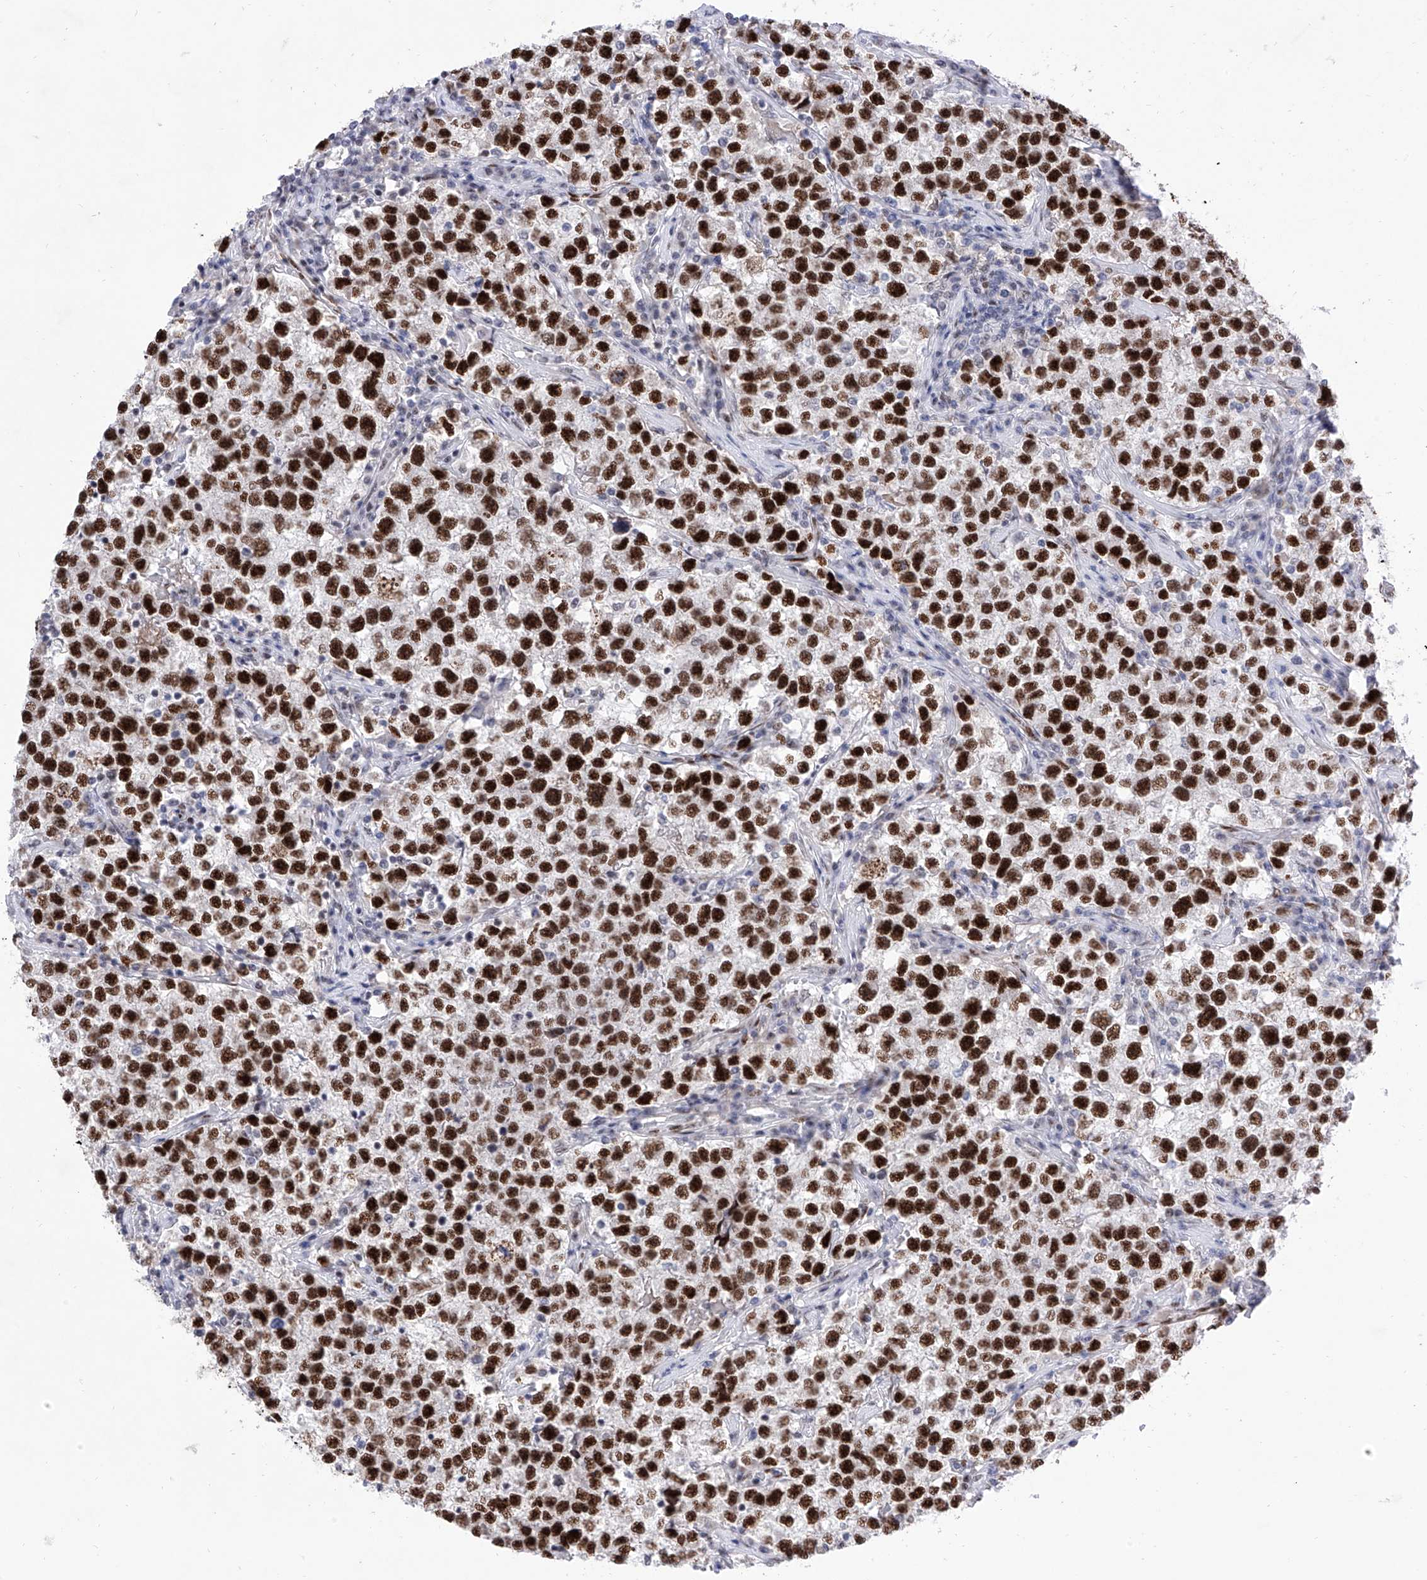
{"staining": {"intensity": "strong", "quantity": ">75%", "location": "nuclear"}, "tissue": "testis cancer", "cell_type": "Tumor cells", "image_type": "cancer", "snomed": [{"axis": "morphology", "description": "Seminoma, NOS"}, {"axis": "topography", "description": "Testis"}], "caption": "Human seminoma (testis) stained for a protein (brown) displays strong nuclear positive positivity in approximately >75% of tumor cells.", "gene": "ATN1", "patient": {"sex": "male", "age": 22}}